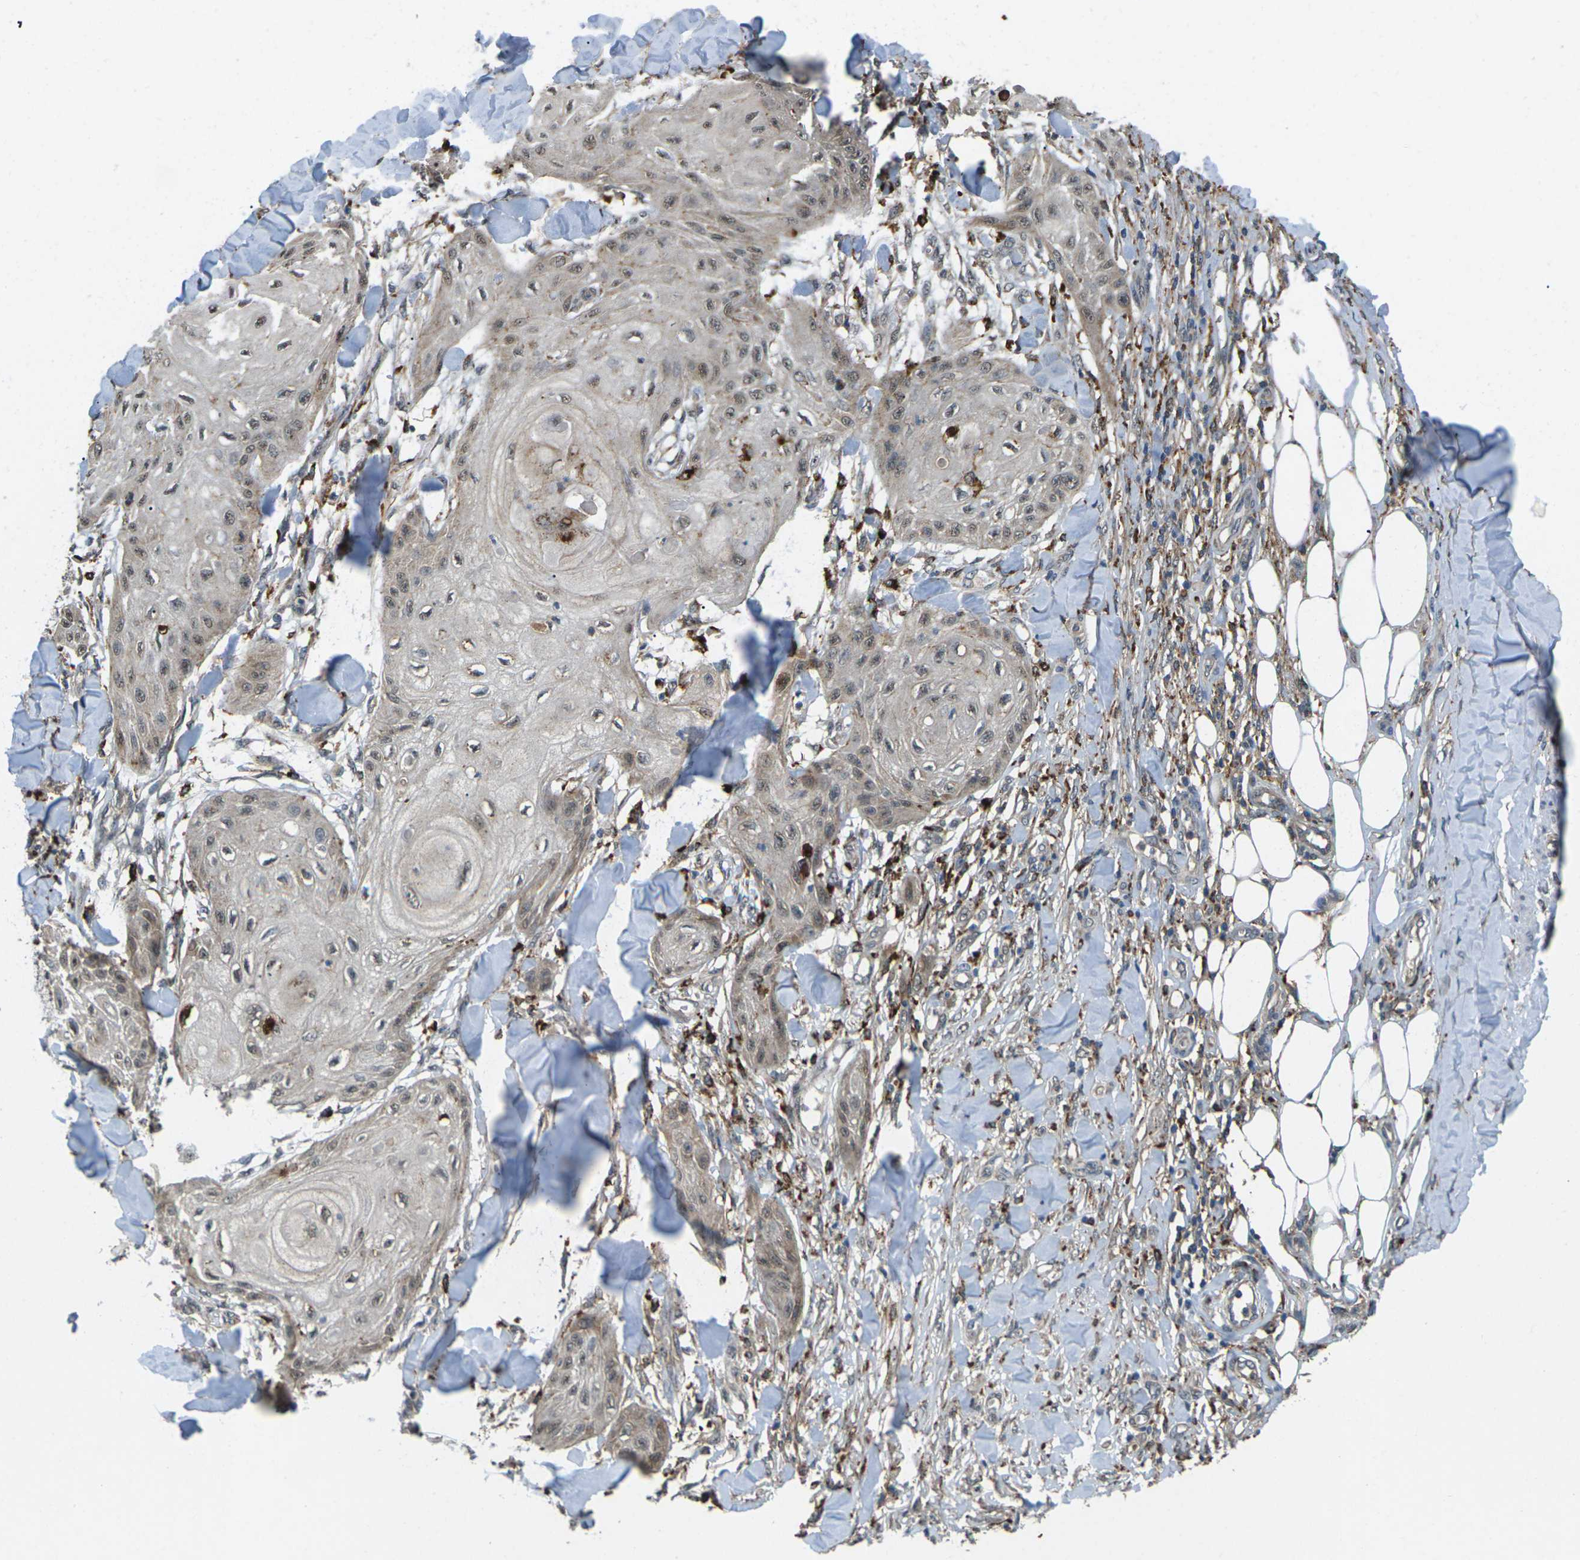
{"staining": {"intensity": "weak", "quantity": ">75%", "location": "cytoplasmic/membranous,nuclear"}, "tissue": "skin cancer", "cell_type": "Tumor cells", "image_type": "cancer", "snomed": [{"axis": "morphology", "description": "Squamous cell carcinoma, NOS"}, {"axis": "topography", "description": "Skin"}], "caption": "Human squamous cell carcinoma (skin) stained with a brown dye demonstrates weak cytoplasmic/membranous and nuclear positive staining in about >75% of tumor cells.", "gene": "SLC31A2", "patient": {"sex": "male", "age": 74}}